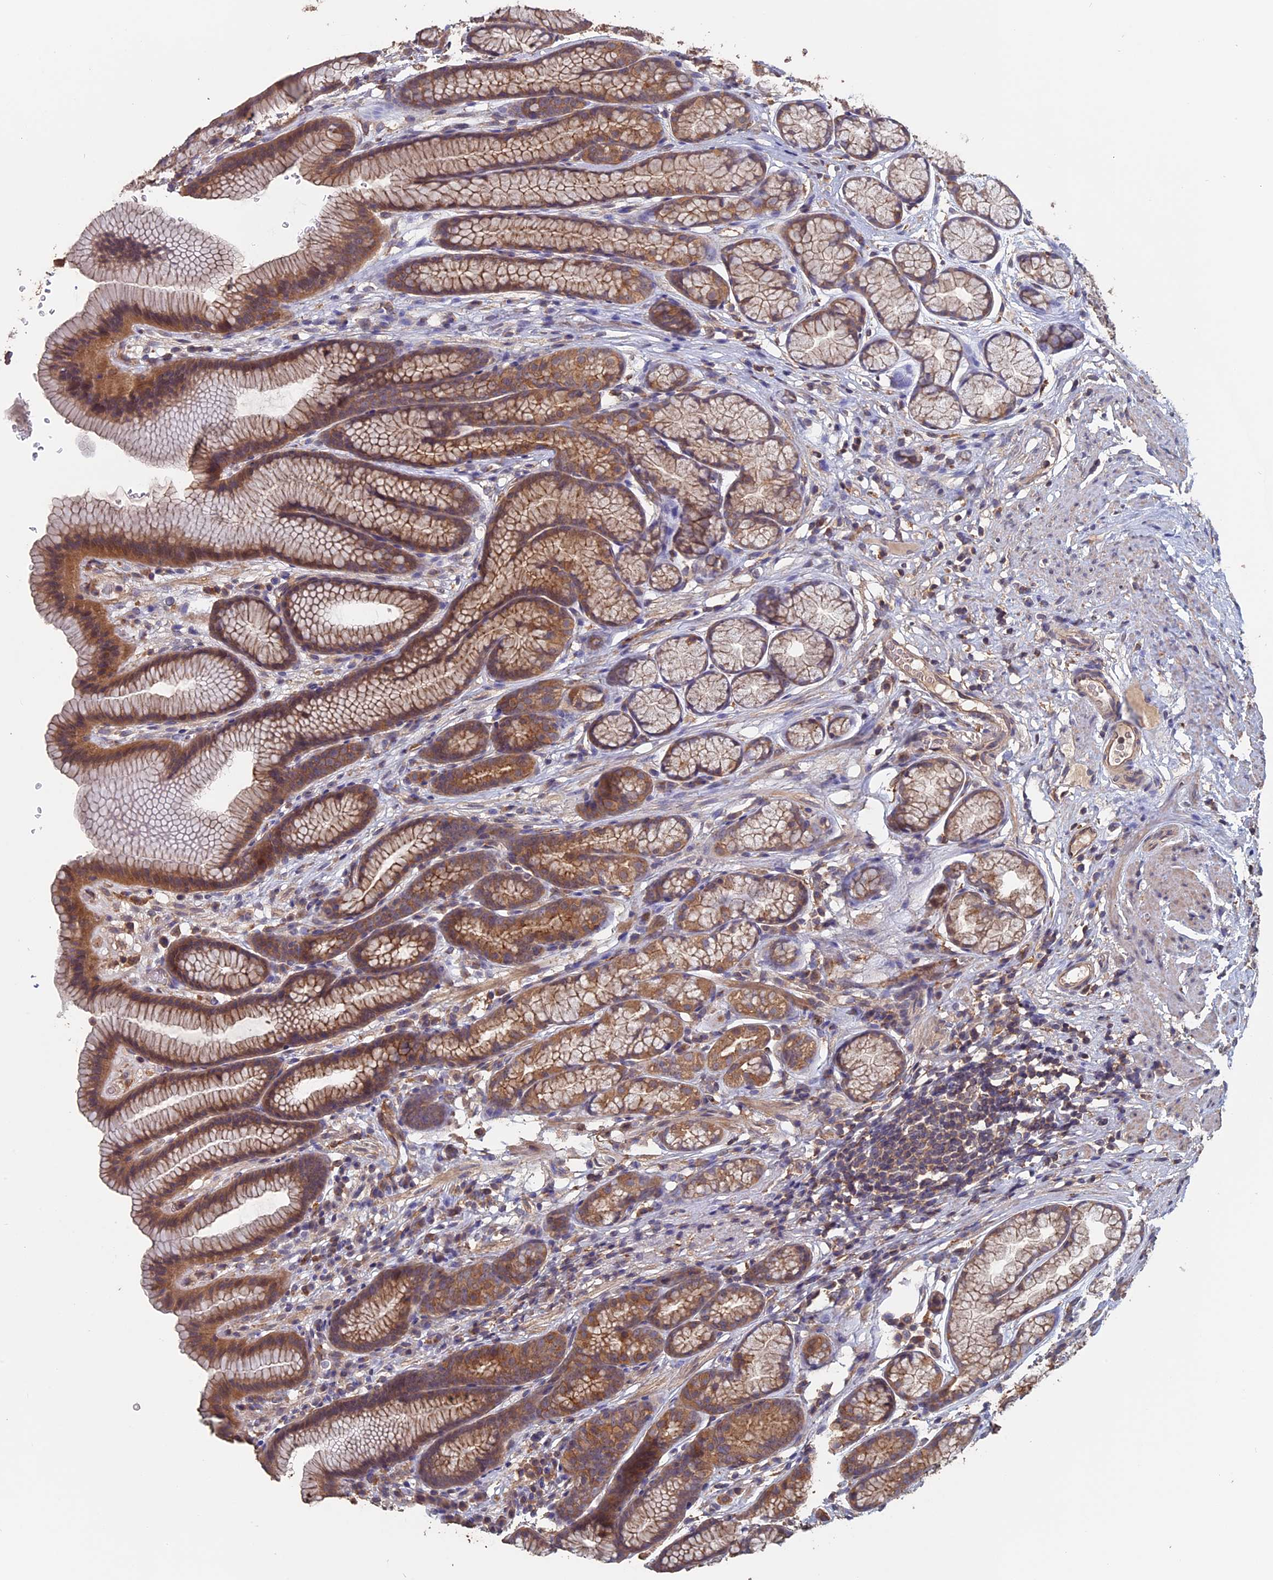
{"staining": {"intensity": "moderate", "quantity": ">75%", "location": "cytoplasmic/membranous"}, "tissue": "stomach", "cell_type": "Glandular cells", "image_type": "normal", "snomed": [{"axis": "morphology", "description": "Normal tissue, NOS"}, {"axis": "topography", "description": "Stomach"}], "caption": "Immunohistochemistry (IHC) histopathology image of benign stomach: human stomach stained using immunohistochemistry reveals medium levels of moderate protein expression localized specifically in the cytoplasmic/membranous of glandular cells, appearing as a cytoplasmic/membranous brown color.", "gene": "PIGQ", "patient": {"sex": "male", "age": 42}}